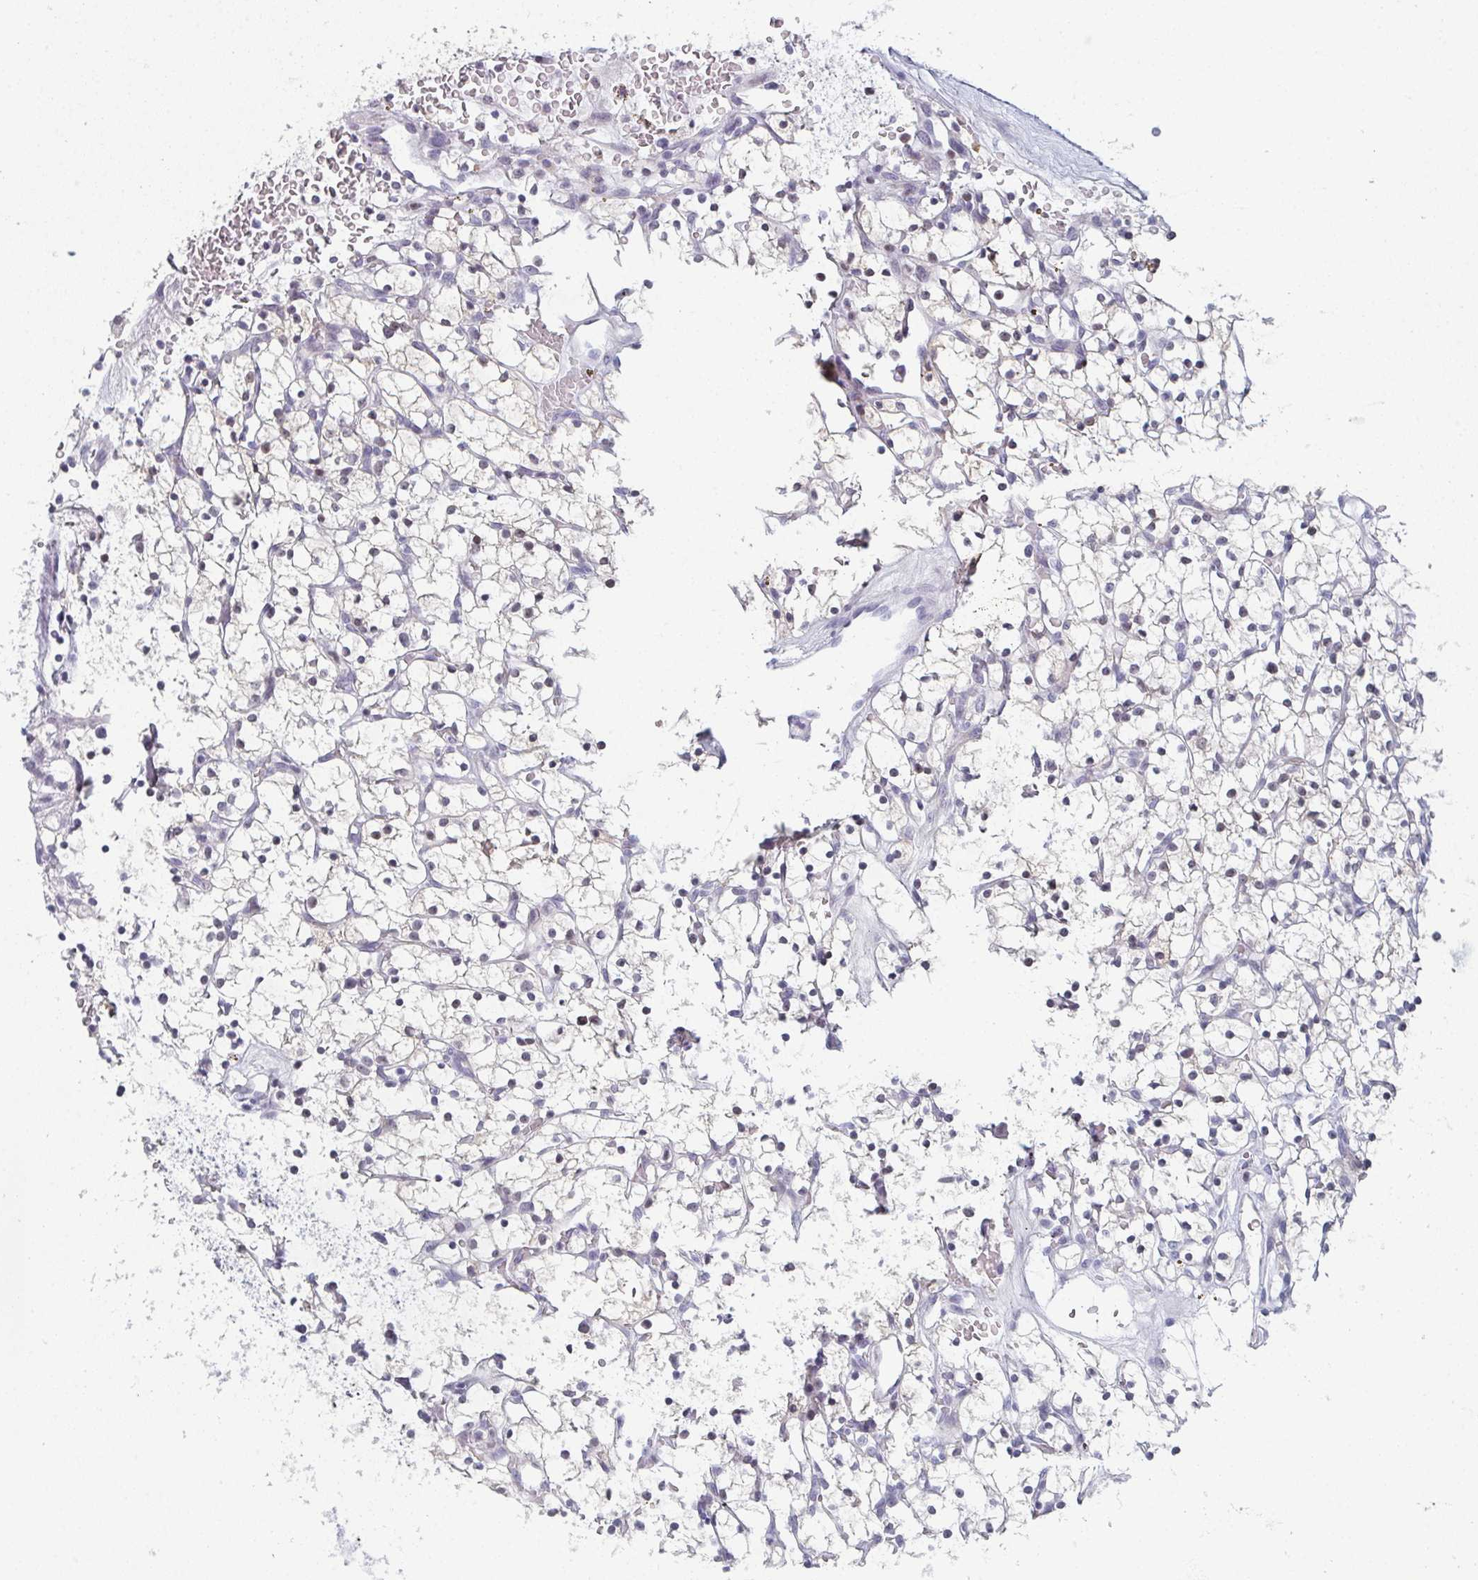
{"staining": {"intensity": "negative", "quantity": "none", "location": "none"}, "tissue": "renal cancer", "cell_type": "Tumor cells", "image_type": "cancer", "snomed": [{"axis": "morphology", "description": "Adenocarcinoma, NOS"}, {"axis": "topography", "description": "Kidney"}], "caption": "Histopathology image shows no significant protein staining in tumor cells of renal adenocarcinoma.", "gene": "PYCR3", "patient": {"sex": "female", "age": 64}}